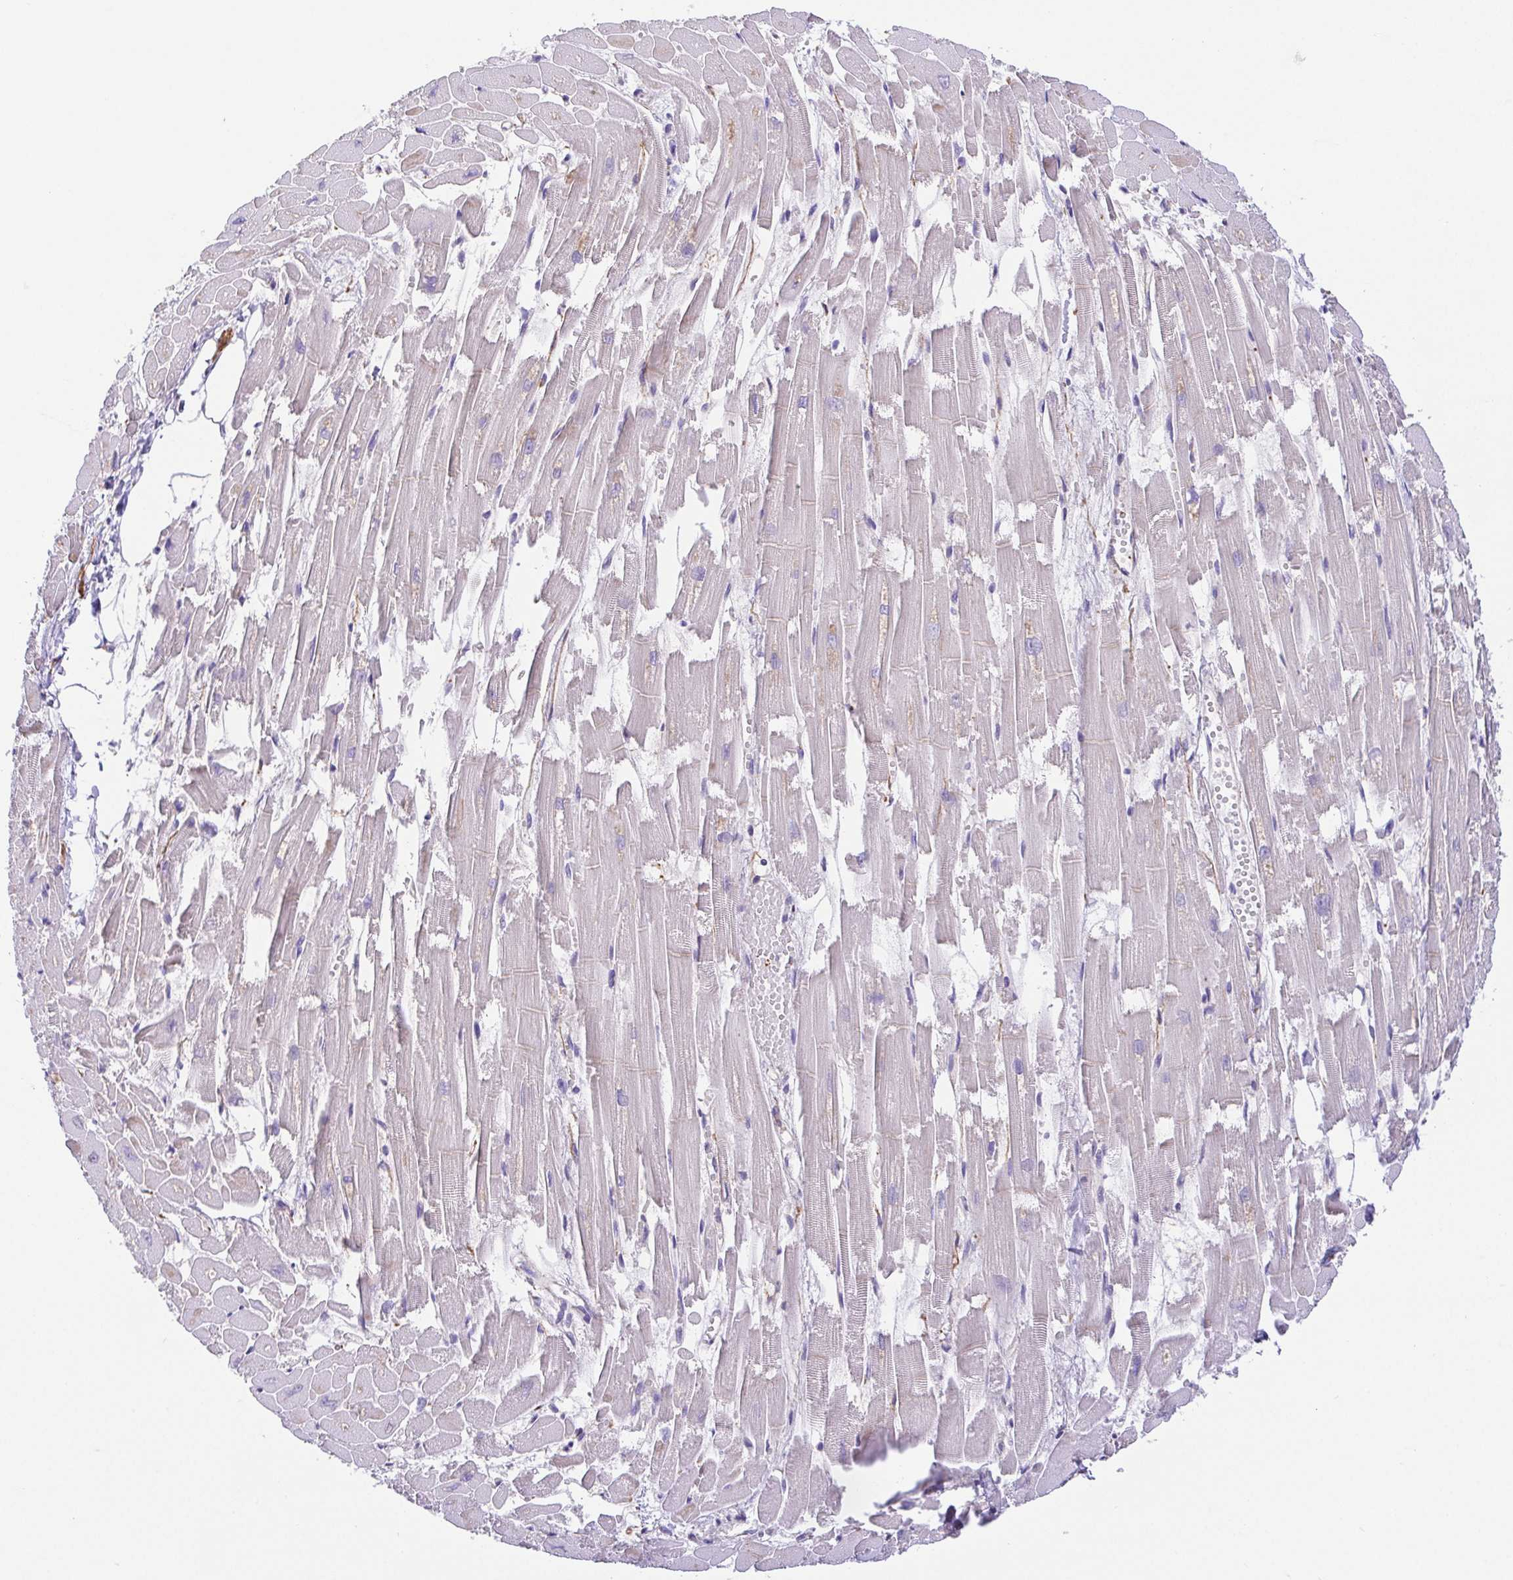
{"staining": {"intensity": "moderate", "quantity": "<25%", "location": "cytoplasmic/membranous"}, "tissue": "heart muscle", "cell_type": "Cardiomyocytes", "image_type": "normal", "snomed": [{"axis": "morphology", "description": "Normal tissue, NOS"}, {"axis": "topography", "description": "Heart"}], "caption": "Immunohistochemical staining of unremarkable heart muscle shows low levels of moderate cytoplasmic/membranous expression in approximately <25% of cardiomyocytes. The staining is performed using DAB (3,3'-diaminobenzidine) brown chromogen to label protein expression. The nuclei are counter-stained blue using hematoxylin.", "gene": "SLC13A1", "patient": {"sex": "female", "age": 52}}